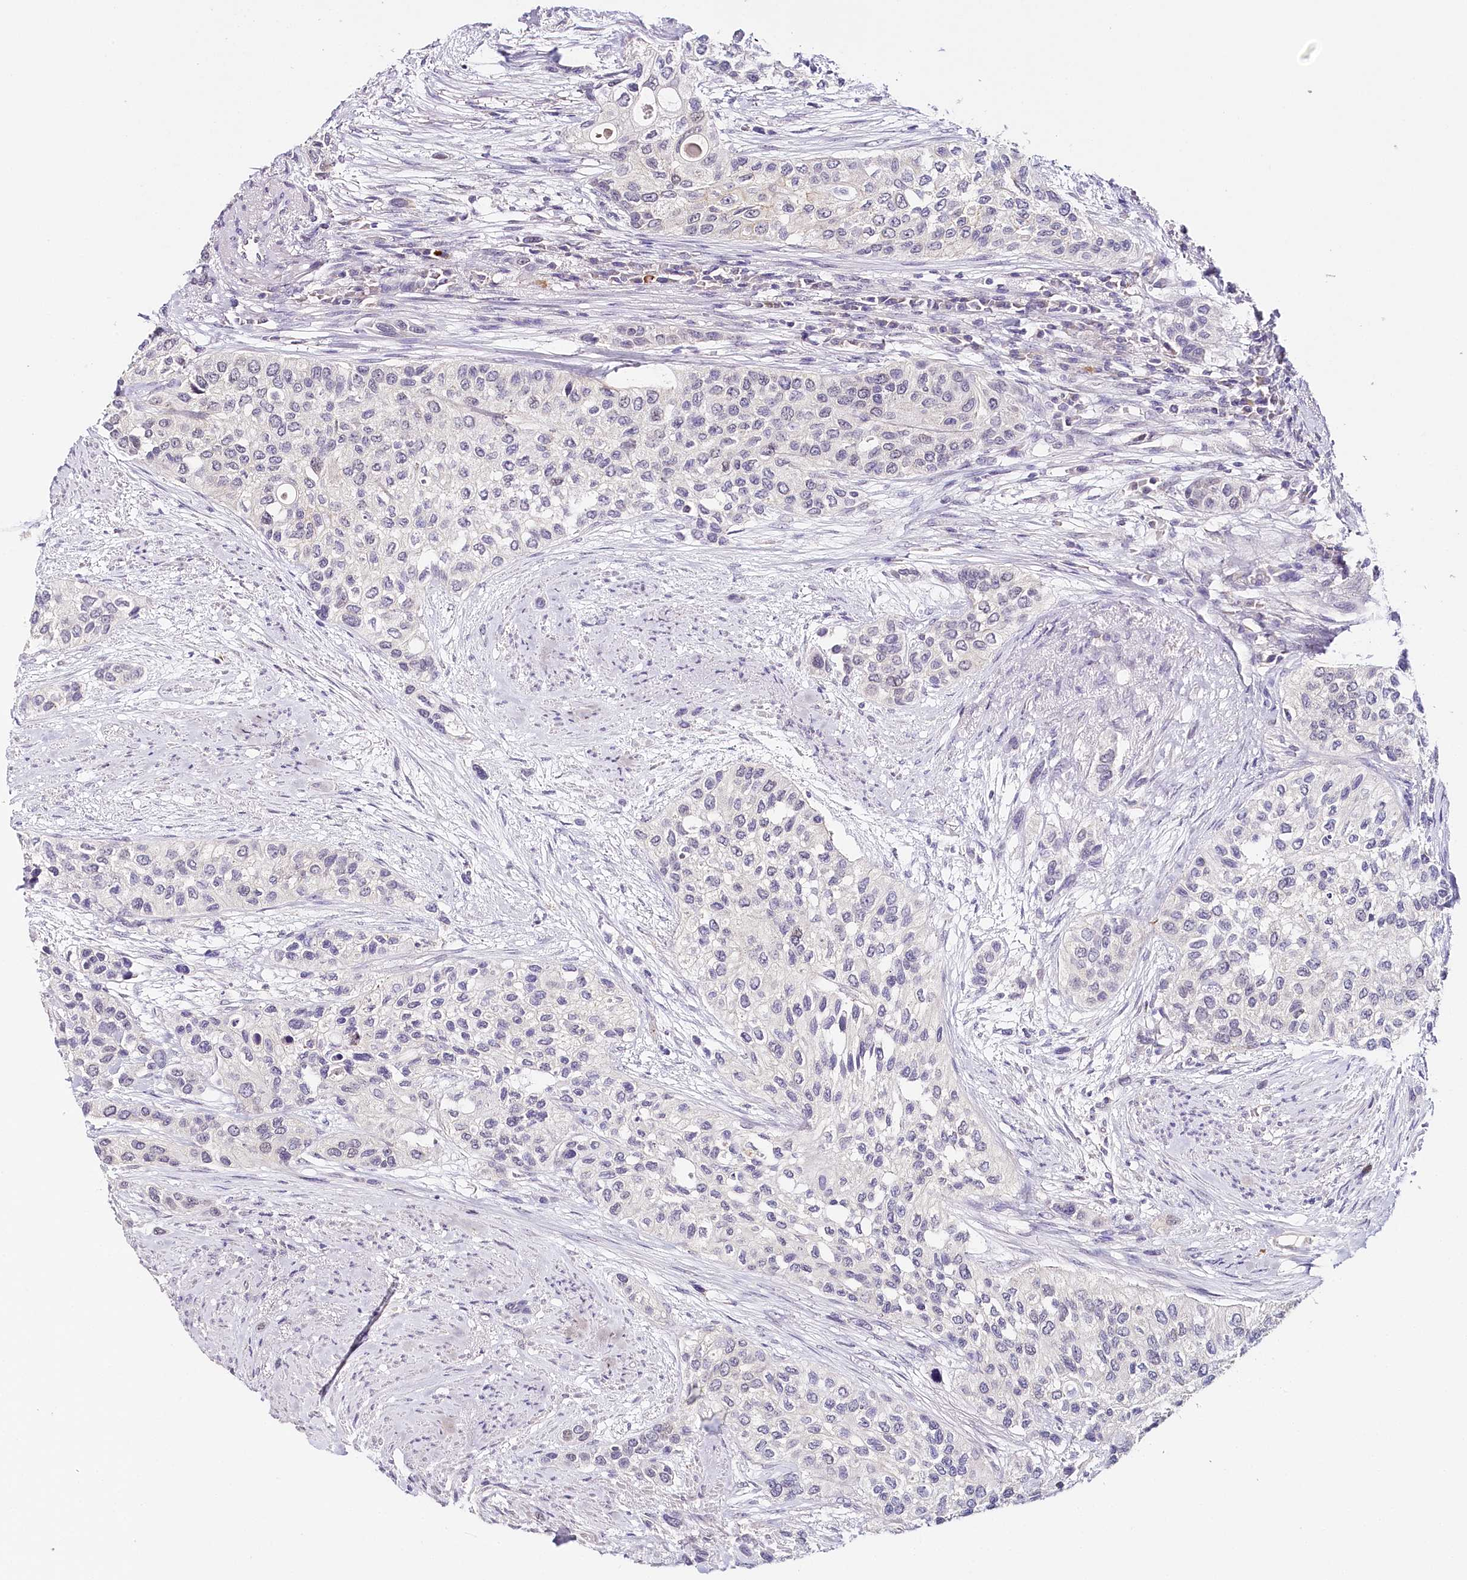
{"staining": {"intensity": "negative", "quantity": "none", "location": "none"}, "tissue": "urothelial cancer", "cell_type": "Tumor cells", "image_type": "cancer", "snomed": [{"axis": "morphology", "description": "Normal tissue, NOS"}, {"axis": "morphology", "description": "Urothelial carcinoma, High grade"}, {"axis": "topography", "description": "Vascular tissue"}, {"axis": "topography", "description": "Urinary bladder"}], "caption": "Tumor cells are negative for brown protein staining in high-grade urothelial carcinoma.", "gene": "TP53", "patient": {"sex": "female", "age": 56}}